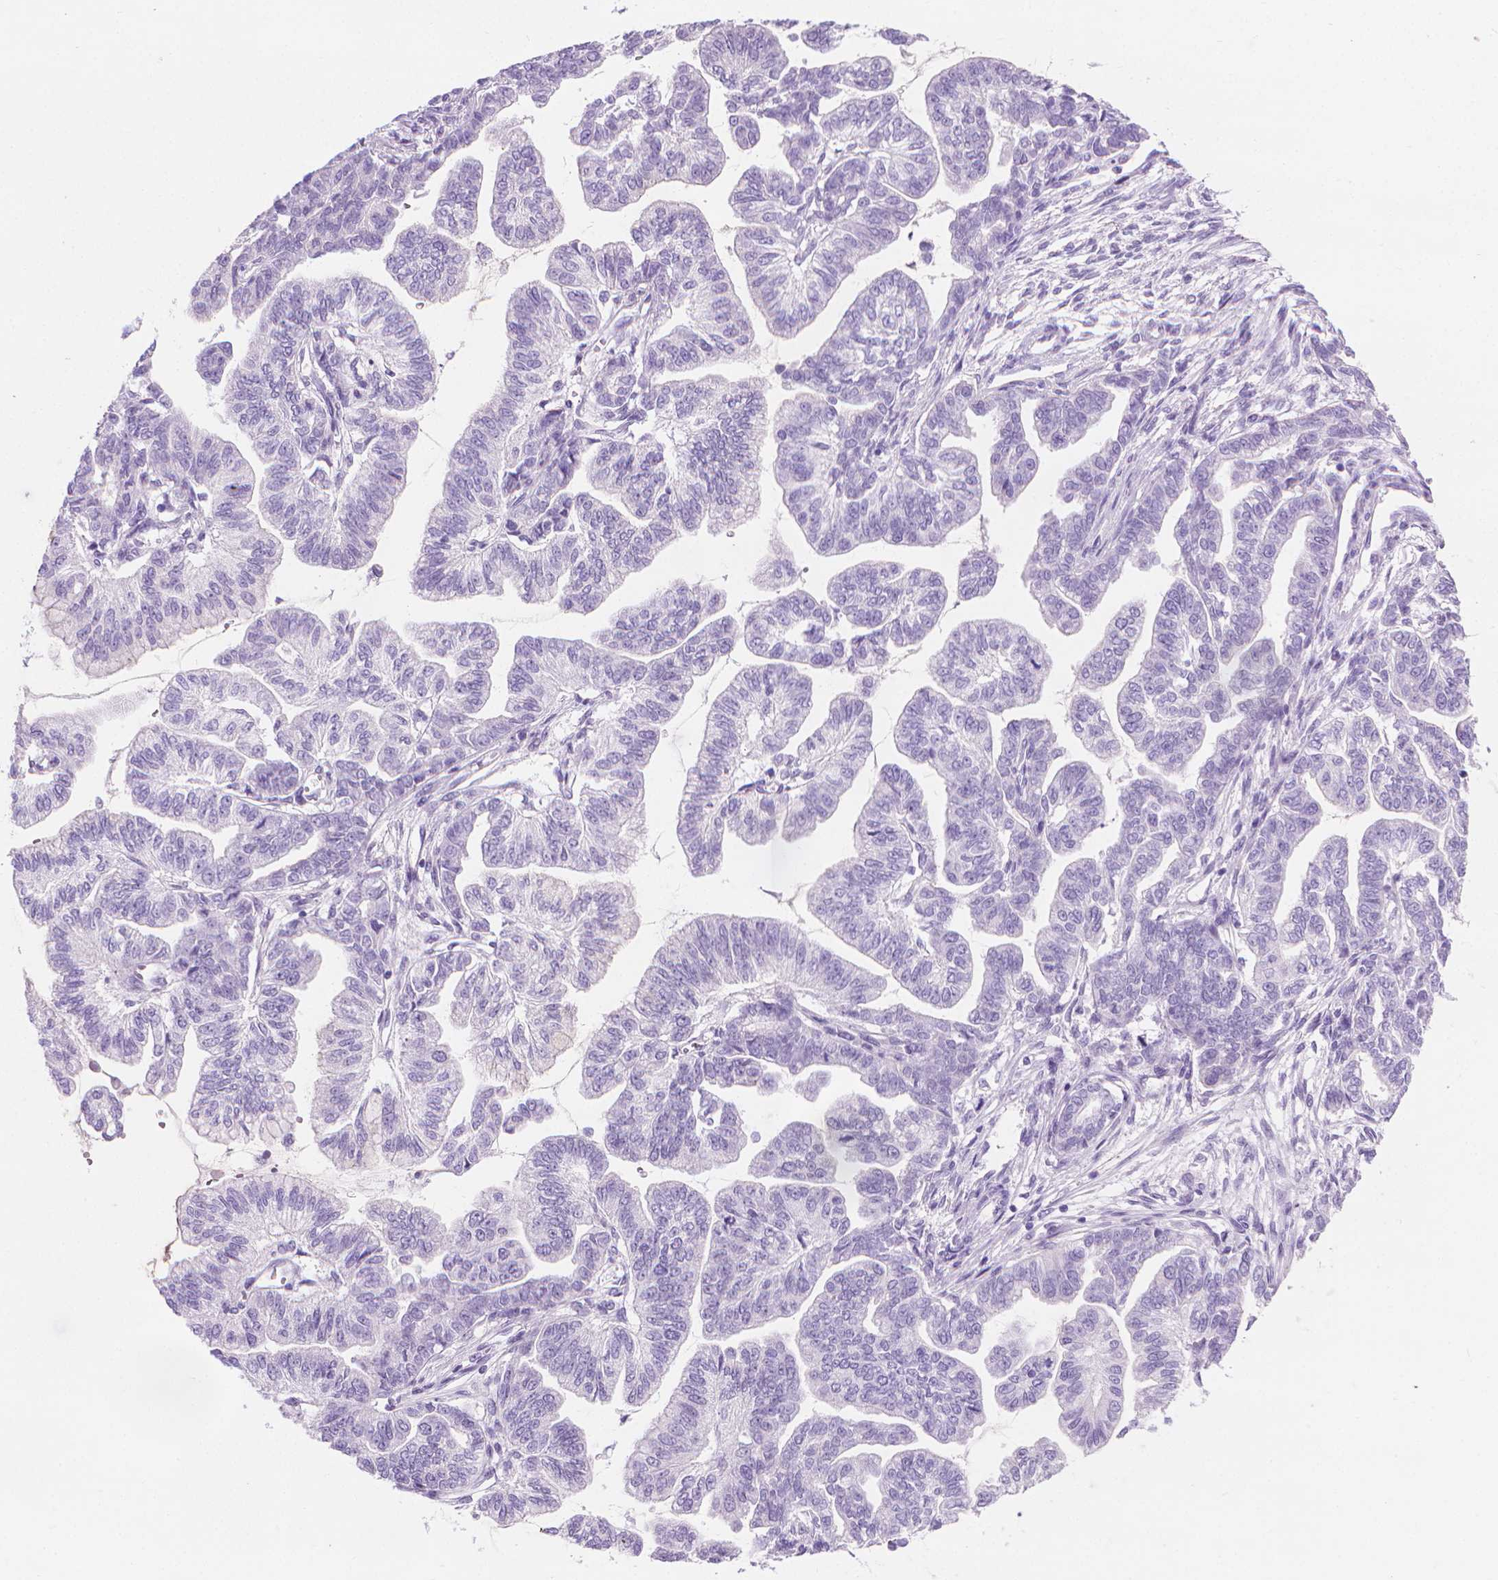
{"staining": {"intensity": "negative", "quantity": "none", "location": "none"}, "tissue": "stomach cancer", "cell_type": "Tumor cells", "image_type": "cancer", "snomed": [{"axis": "morphology", "description": "Adenocarcinoma, NOS"}, {"axis": "topography", "description": "Stomach"}], "caption": "IHC micrograph of neoplastic tissue: human stomach adenocarcinoma stained with DAB demonstrates no significant protein staining in tumor cells. (Immunohistochemistry (ihc), brightfield microscopy, high magnification).", "gene": "CFAP52", "patient": {"sex": "male", "age": 83}}